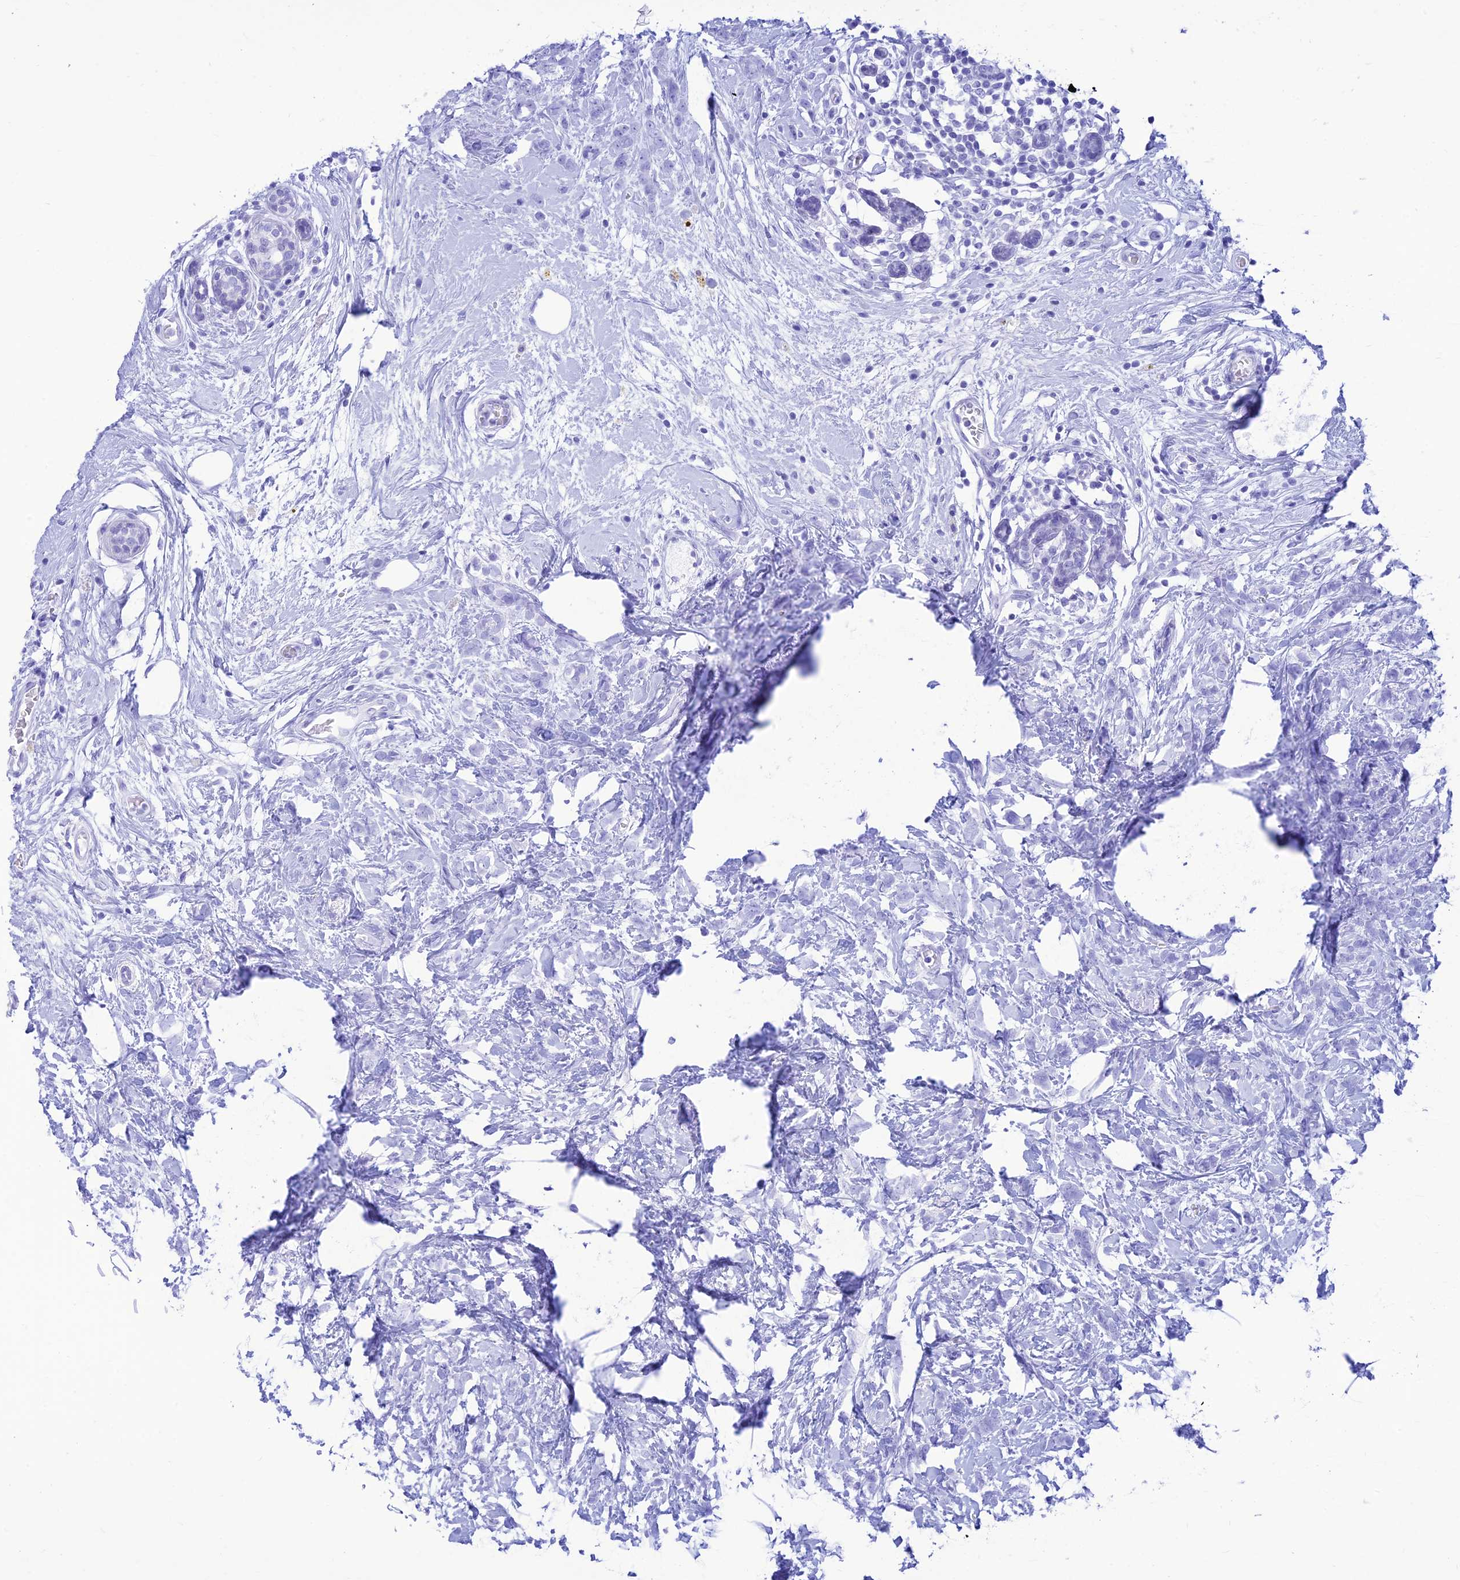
{"staining": {"intensity": "negative", "quantity": "none", "location": "none"}, "tissue": "breast cancer", "cell_type": "Tumor cells", "image_type": "cancer", "snomed": [{"axis": "morphology", "description": "Lobular carcinoma"}, {"axis": "topography", "description": "Breast"}], "caption": "High power microscopy photomicrograph of an IHC histopathology image of lobular carcinoma (breast), revealing no significant staining in tumor cells. The staining was performed using DAB to visualize the protein expression in brown, while the nuclei were stained in blue with hematoxylin (Magnification: 20x).", "gene": "PRNP", "patient": {"sex": "female", "age": 58}}